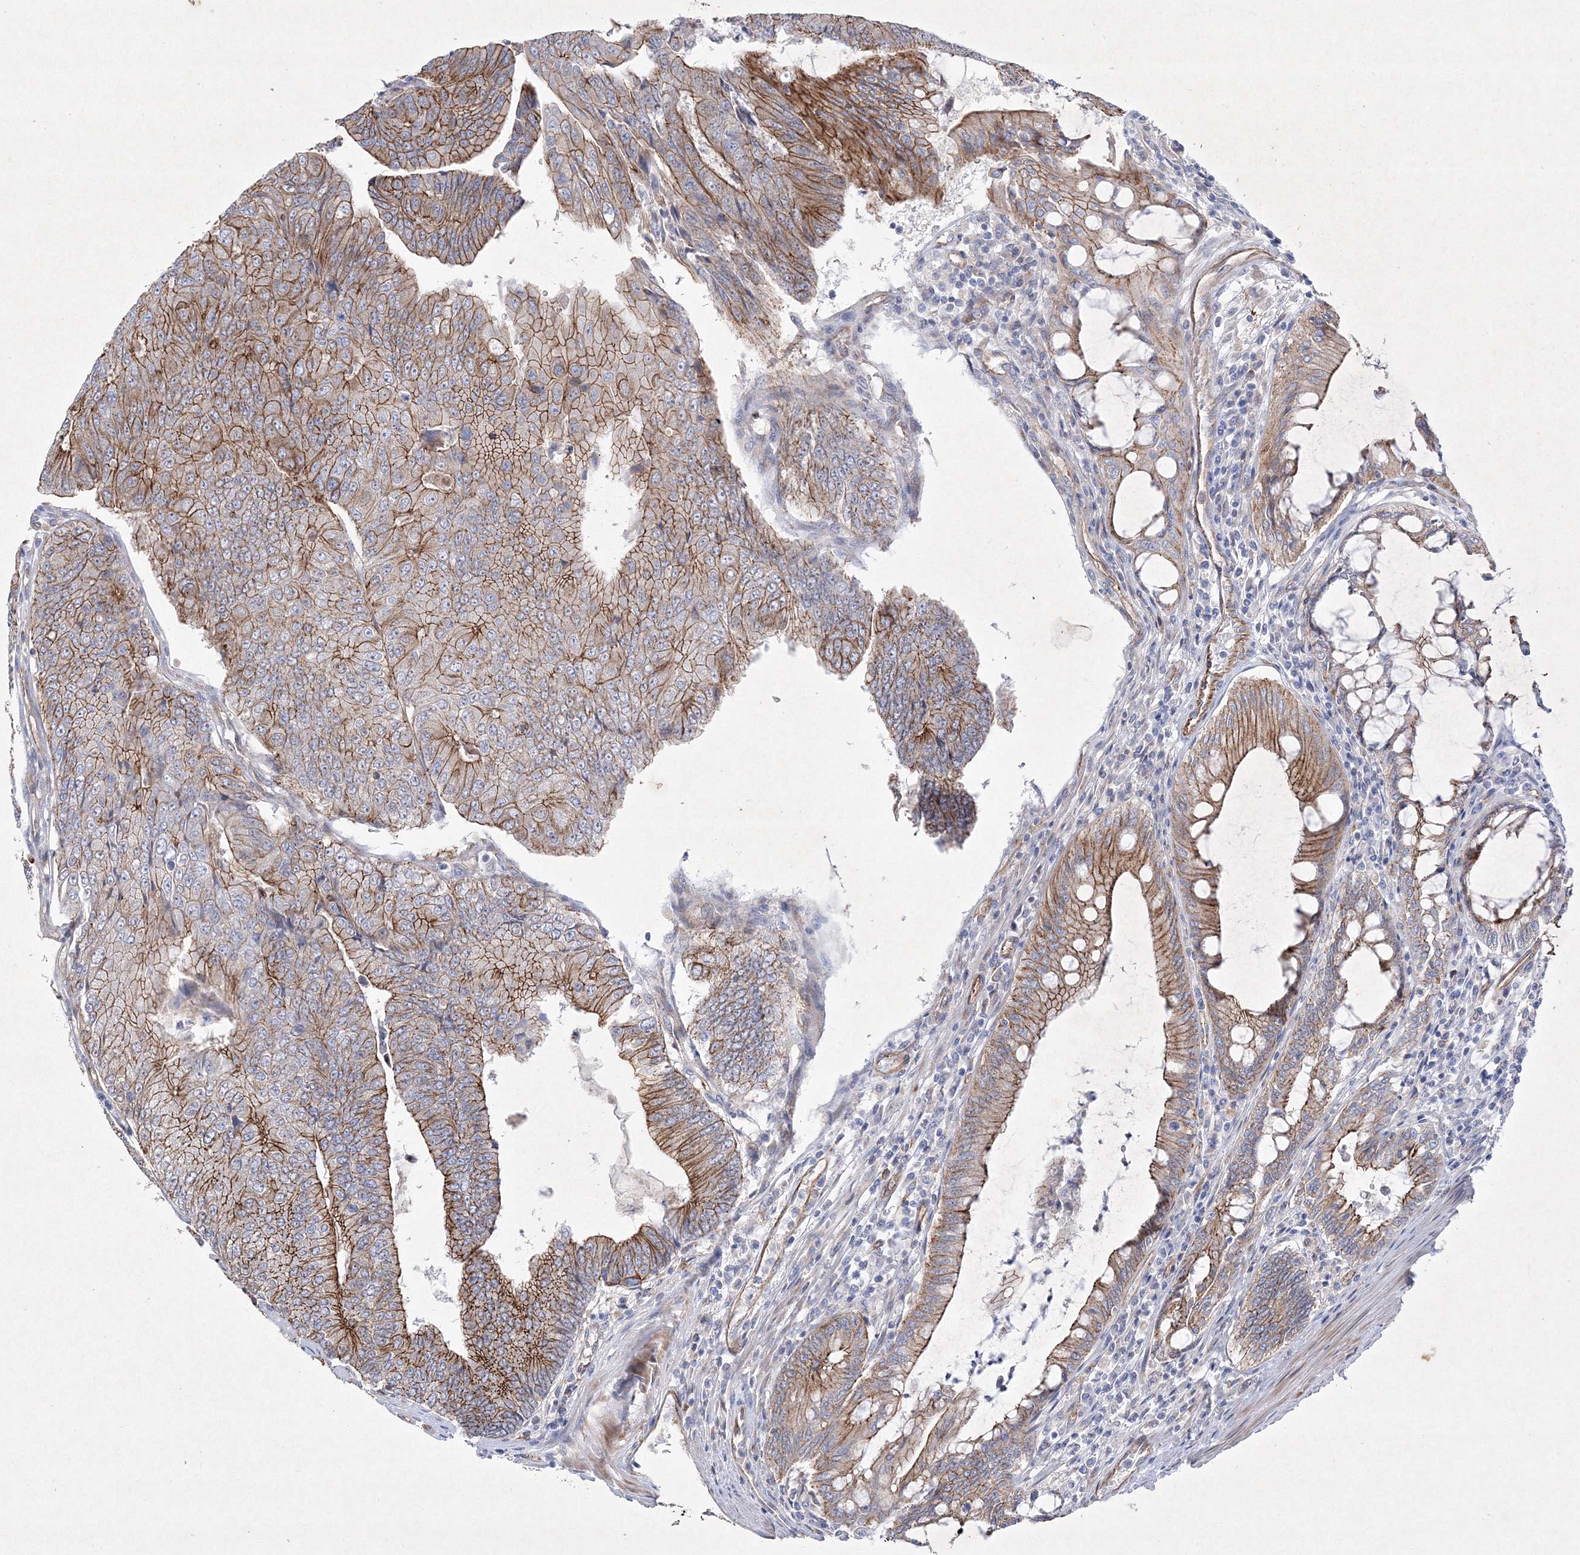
{"staining": {"intensity": "strong", "quantity": ">75%", "location": "cytoplasmic/membranous"}, "tissue": "colorectal cancer", "cell_type": "Tumor cells", "image_type": "cancer", "snomed": [{"axis": "morphology", "description": "Adenocarcinoma, NOS"}, {"axis": "topography", "description": "Colon"}], "caption": "Protein analysis of colorectal adenocarcinoma tissue shows strong cytoplasmic/membranous positivity in about >75% of tumor cells. (DAB (3,3'-diaminobenzidine) IHC, brown staining for protein, blue staining for nuclei).", "gene": "NAA40", "patient": {"sex": "female", "age": 67}}